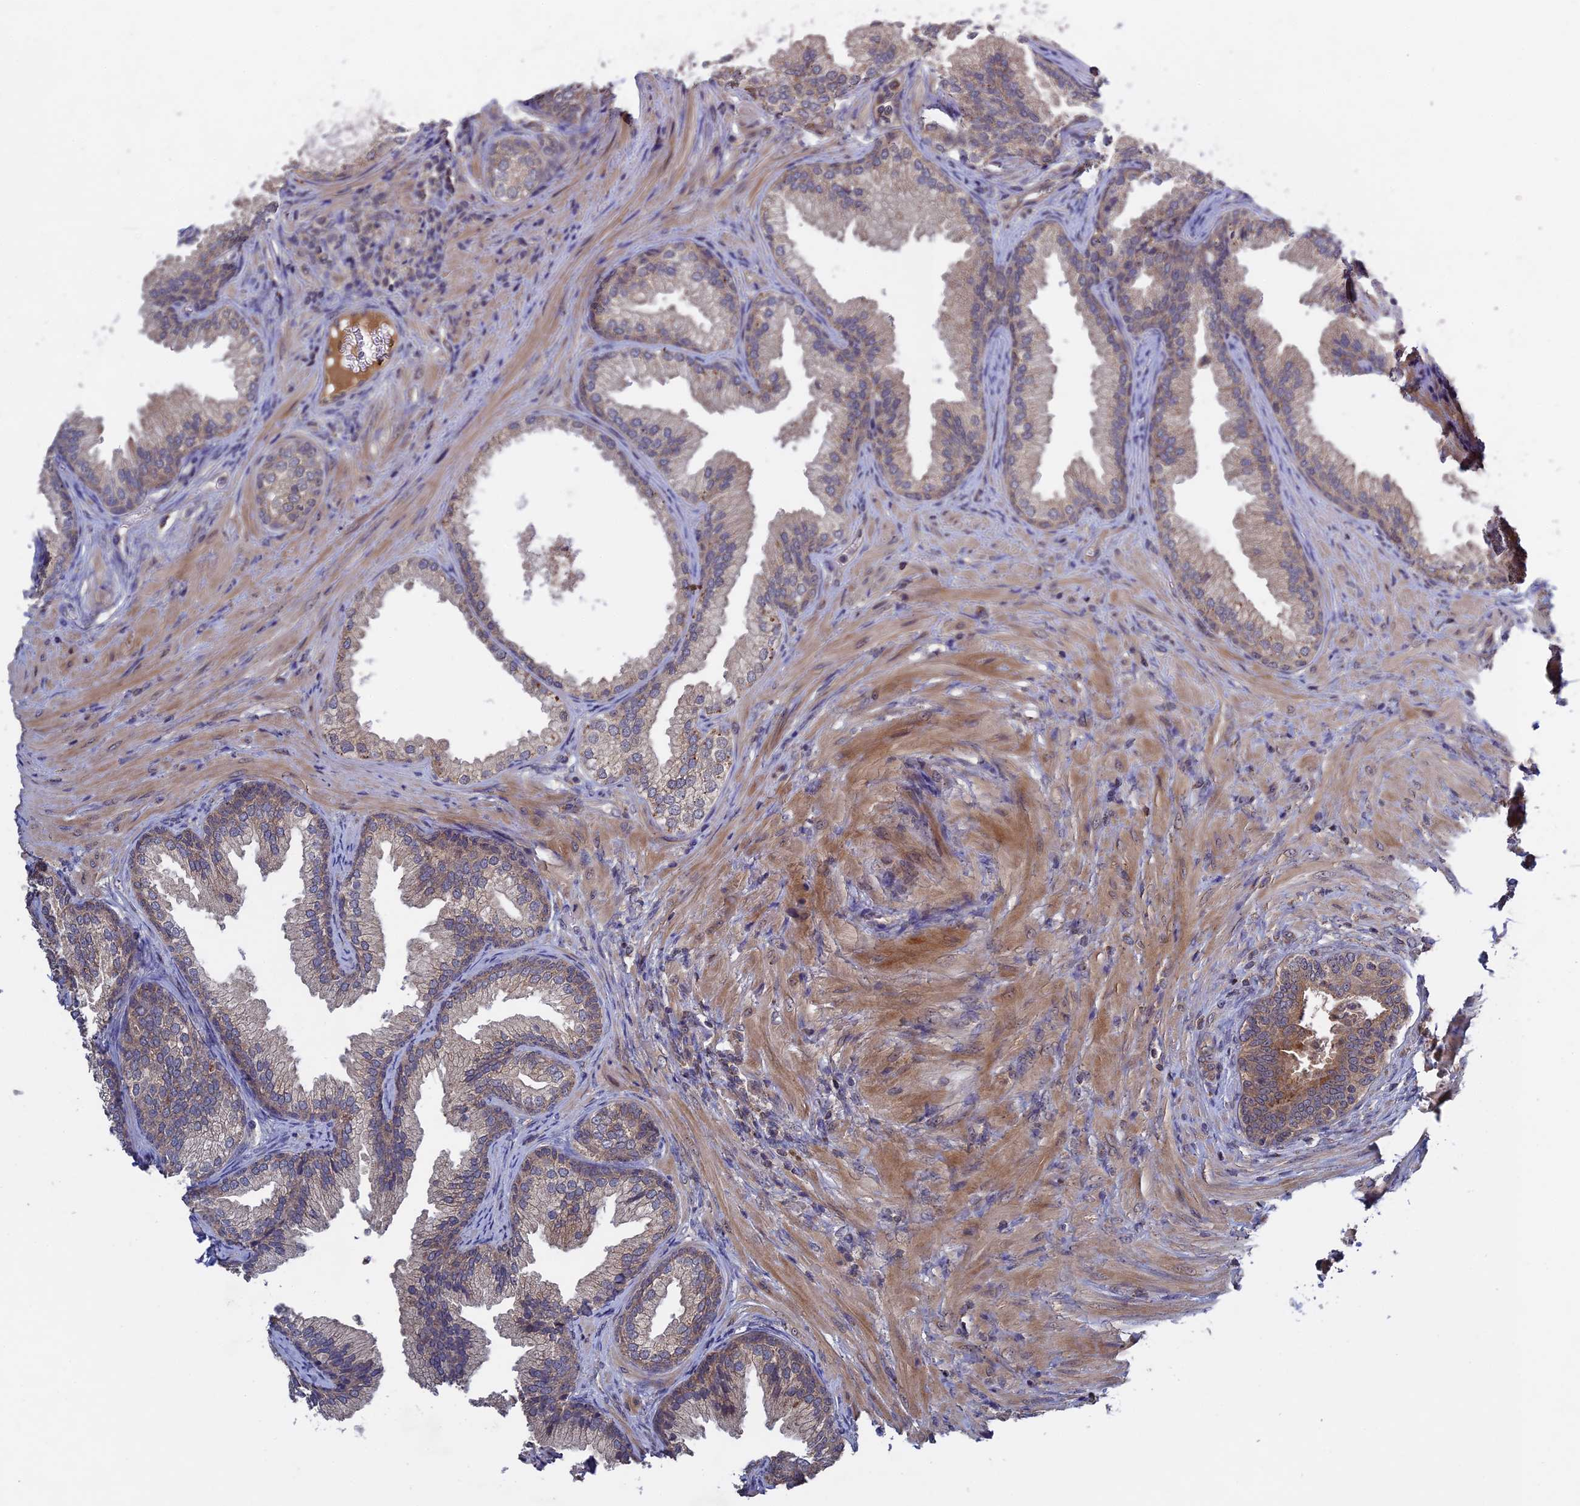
{"staining": {"intensity": "weak", "quantity": "<25%", "location": "cytoplasmic/membranous"}, "tissue": "prostate", "cell_type": "Glandular cells", "image_type": "normal", "snomed": [{"axis": "morphology", "description": "Normal tissue, NOS"}, {"axis": "topography", "description": "Prostate"}], "caption": "Glandular cells show no significant expression in benign prostate. (Immunohistochemistry (ihc), brightfield microscopy, high magnification).", "gene": "RAB15", "patient": {"sex": "male", "age": 76}}